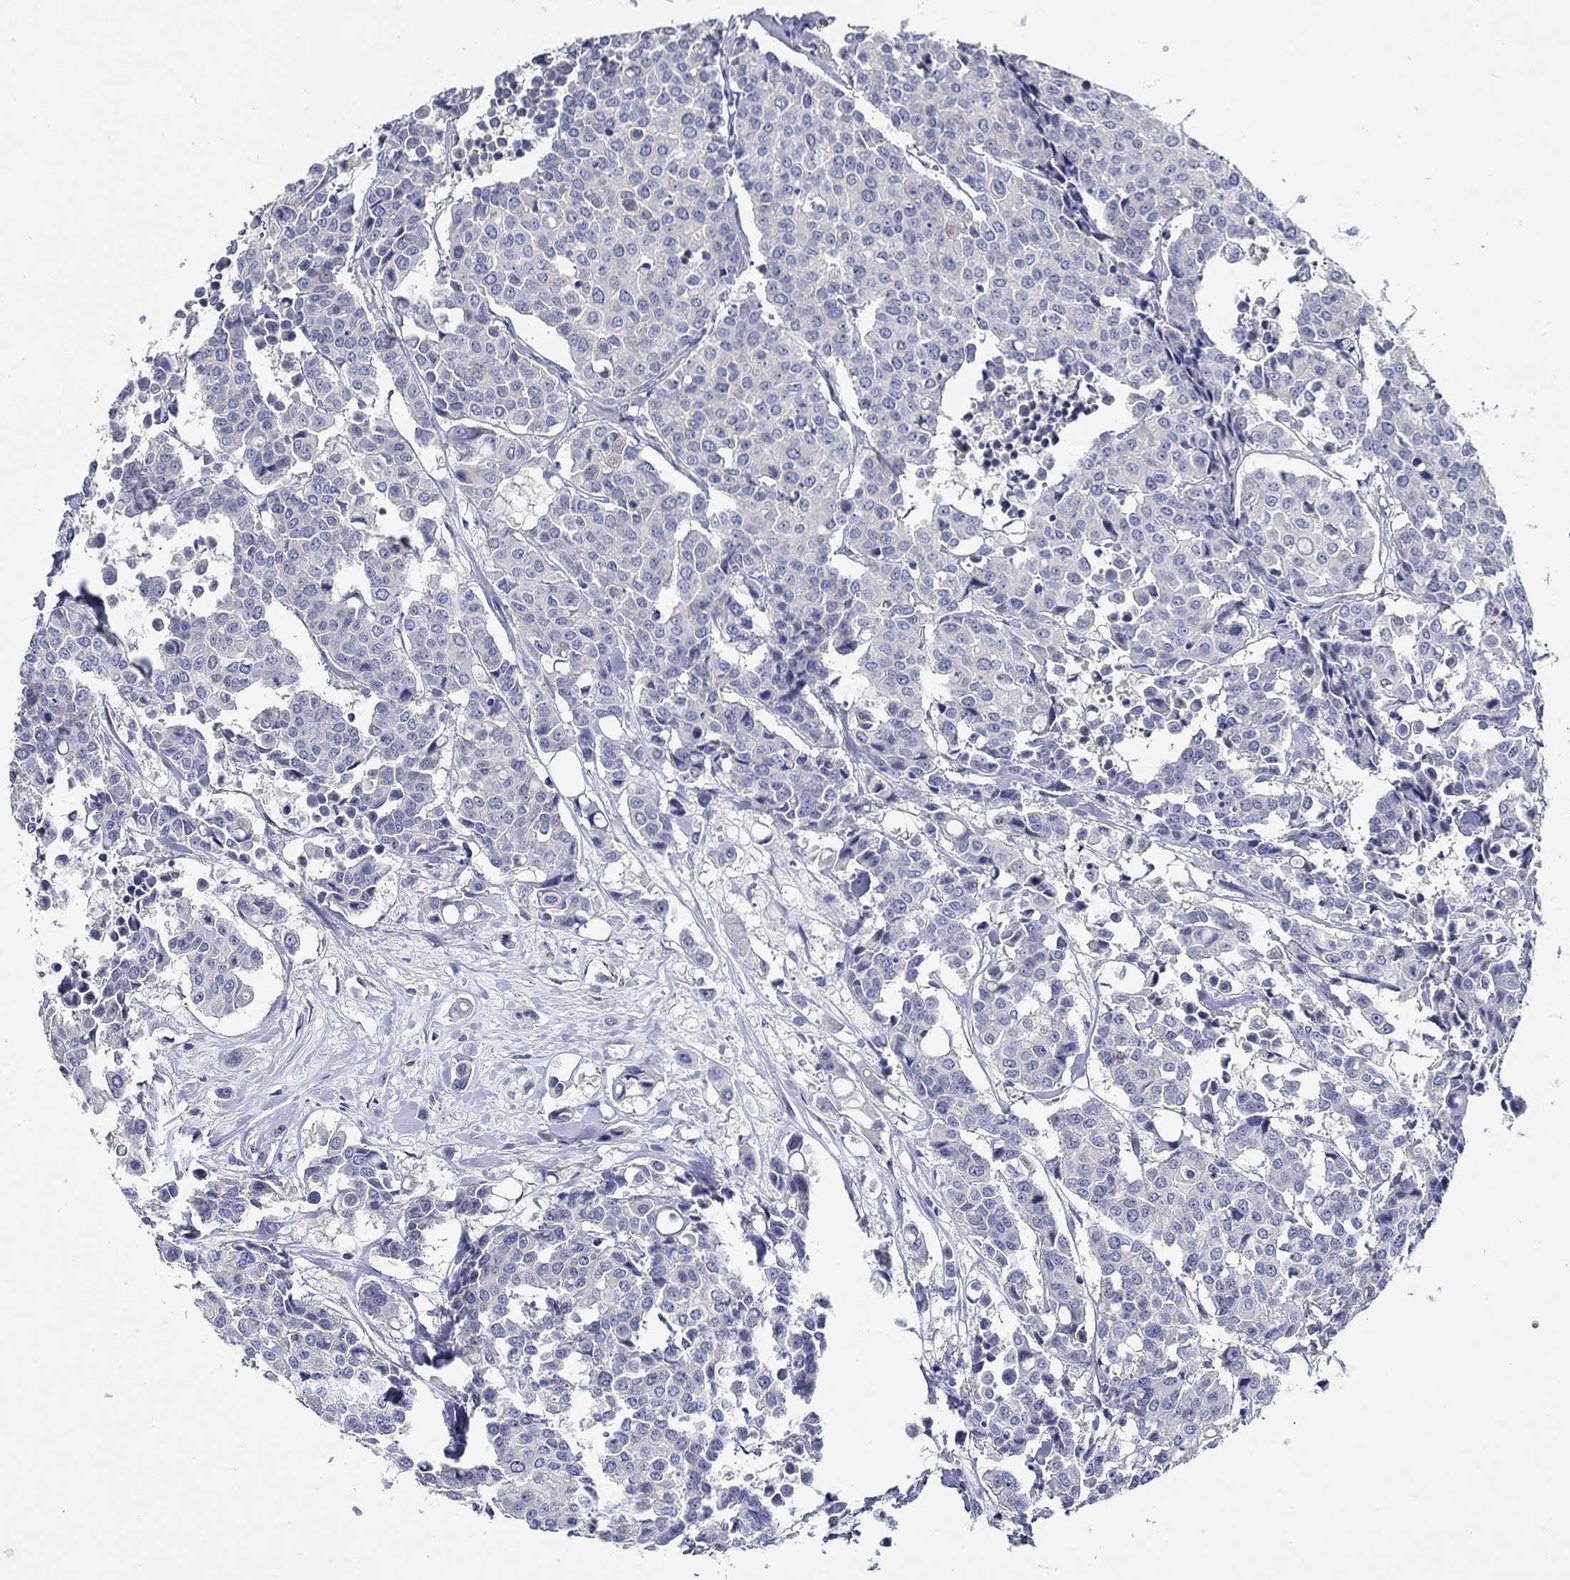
{"staining": {"intensity": "negative", "quantity": "none", "location": "none"}, "tissue": "carcinoid", "cell_type": "Tumor cells", "image_type": "cancer", "snomed": [{"axis": "morphology", "description": "Carcinoid, malignant, NOS"}, {"axis": "topography", "description": "Colon"}], "caption": "Immunohistochemistry (IHC) micrograph of carcinoid stained for a protein (brown), which demonstrates no expression in tumor cells.", "gene": "MC2R", "patient": {"sex": "male", "age": 81}}